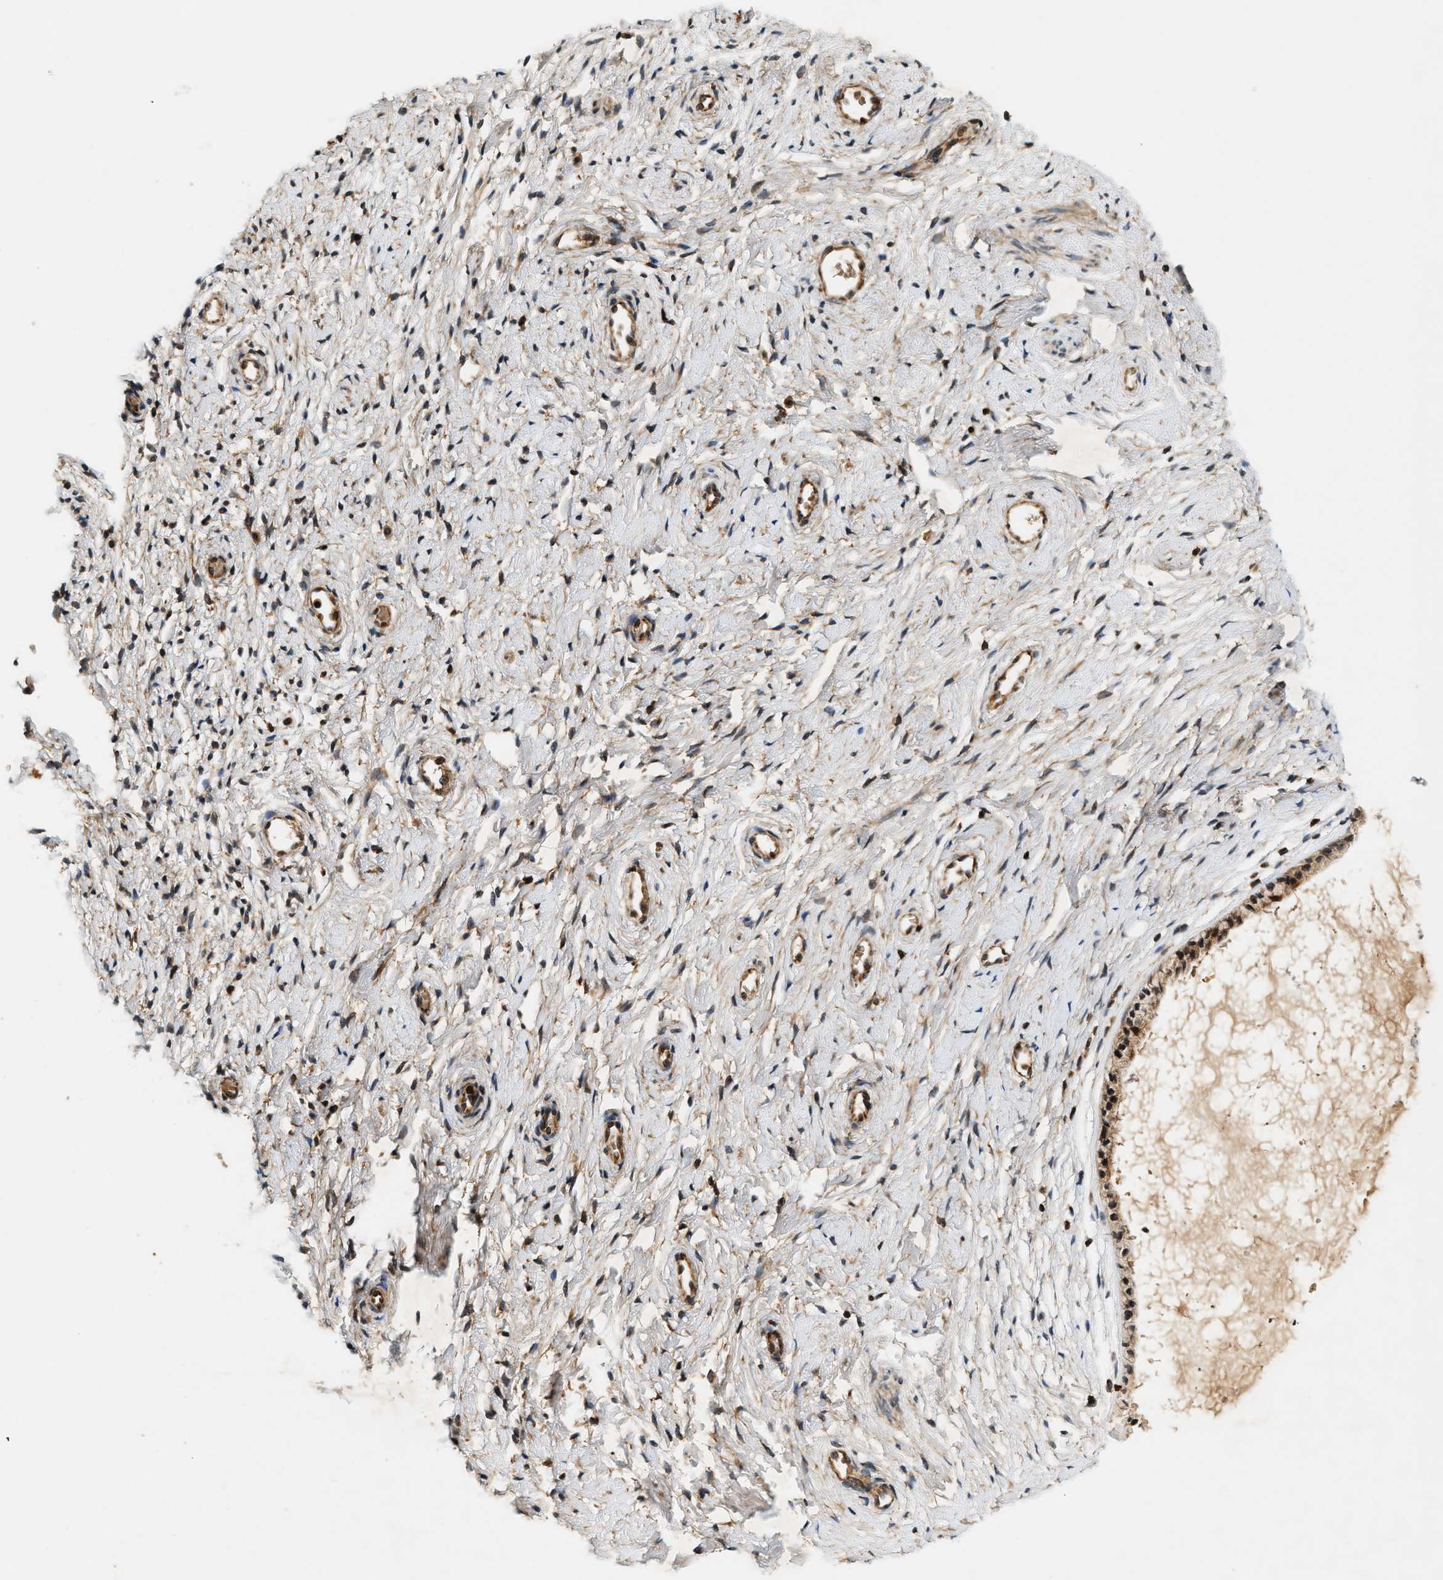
{"staining": {"intensity": "moderate", "quantity": ">75%", "location": "cytoplasmic/membranous"}, "tissue": "cervix", "cell_type": "Glandular cells", "image_type": "normal", "snomed": [{"axis": "morphology", "description": "Normal tissue, NOS"}, {"axis": "topography", "description": "Cervix"}], "caption": "Cervix stained with DAB immunohistochemistry (IHC) displays medium levels of moderate cytoplasmic/membranous staining in approximately >75% of glandular cells.", "gene": "SAMD9", "patient": {"sex": "female", "age": 72}}